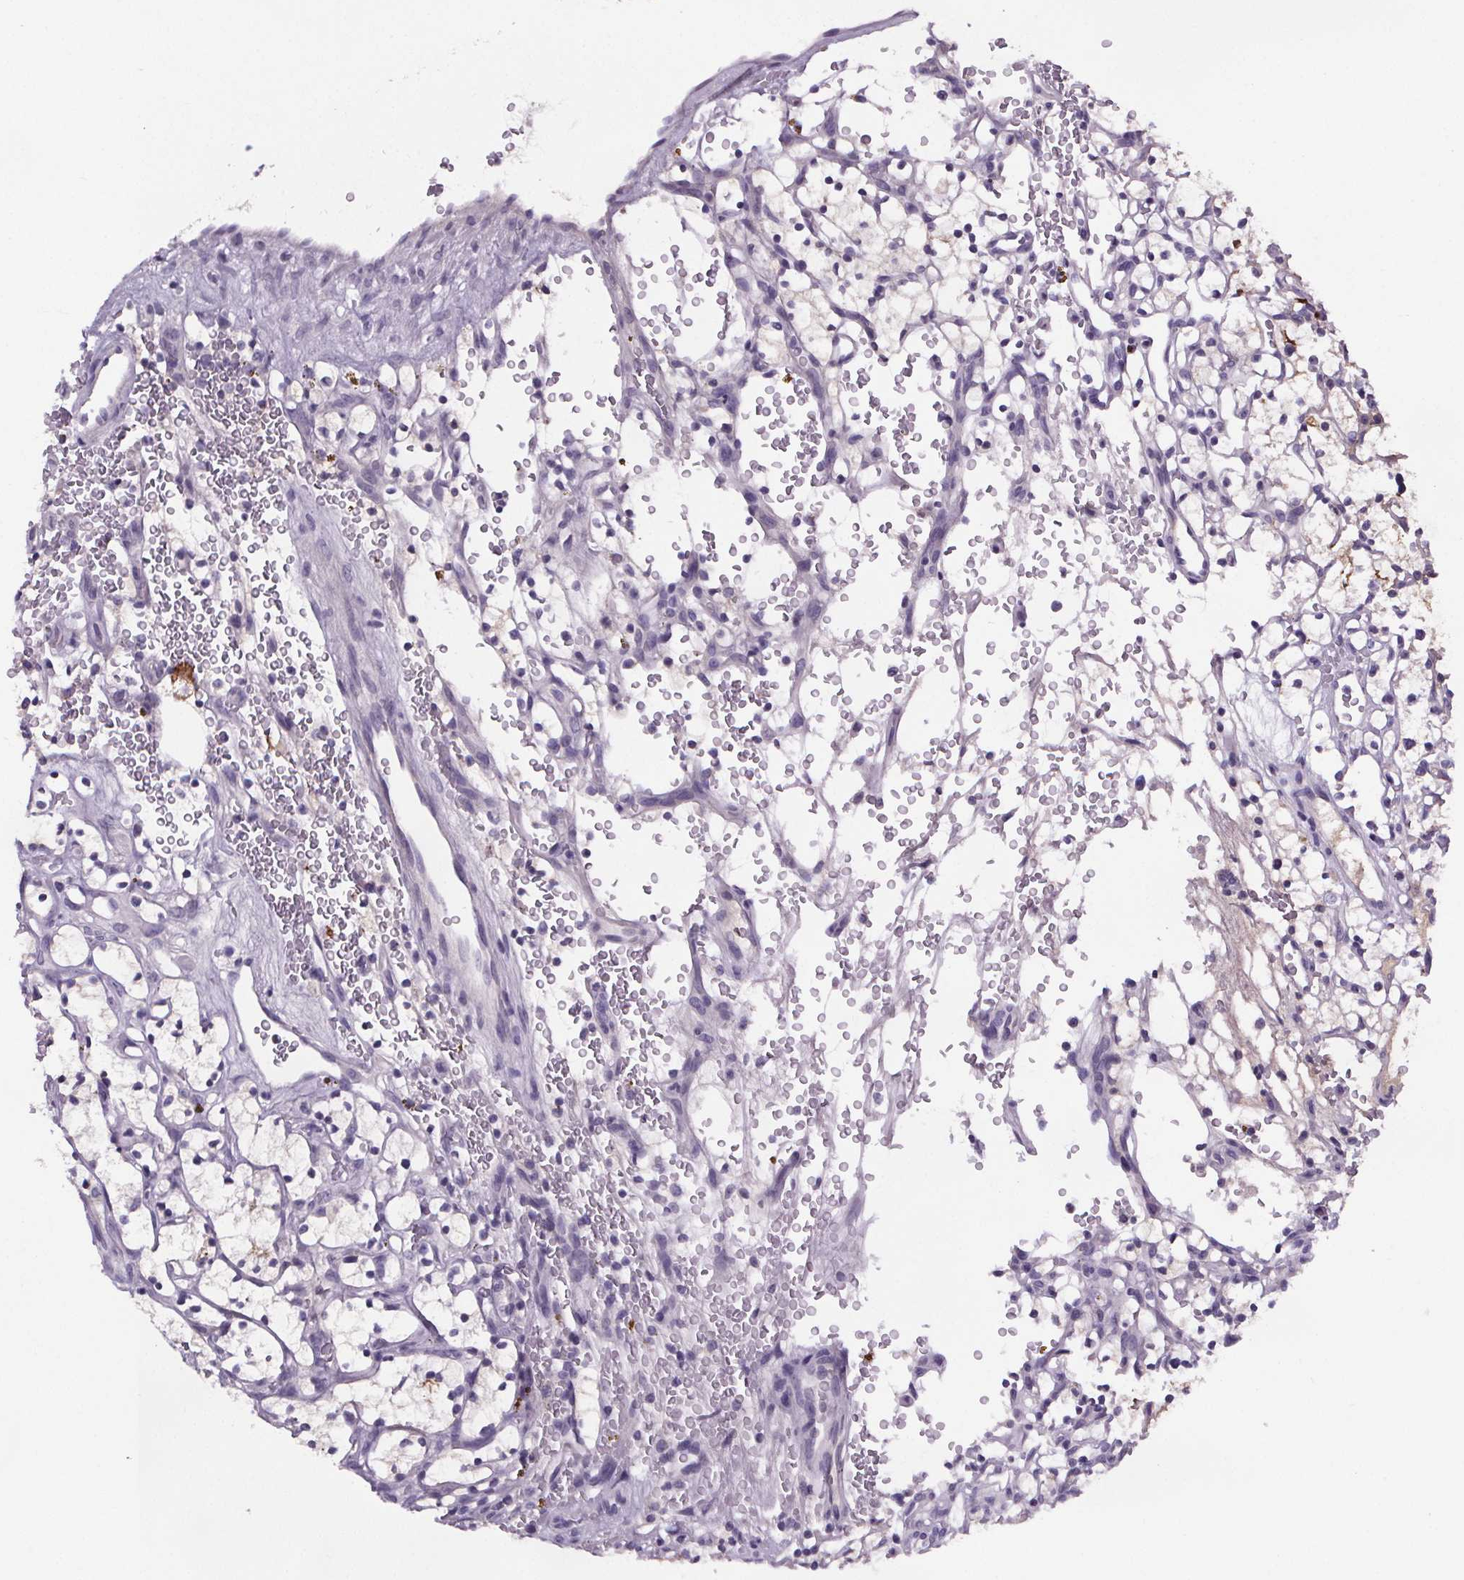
{"staining": {"intensity": "moderate", "quantity": "<25%", "location": "cytoplasmic/membranous"}, "tissue": "renal cancer", "cell_type": "Tumor cells", "image_type": "cancer", "snomed": [{"axis": "morphology", "description": "Adenocarcinoma, NOS"}, {"axis": "topography", "description": "Kidney"}], "caption": "Immunohistochemistry (DAB) staining of renal adenocarcinoma exhibits moderate cytoplasmic/membranous protein staining in approximately <25% of tumor cells.", "gene": "CUBN", "patient": {"sex": "female", "age": 64}}